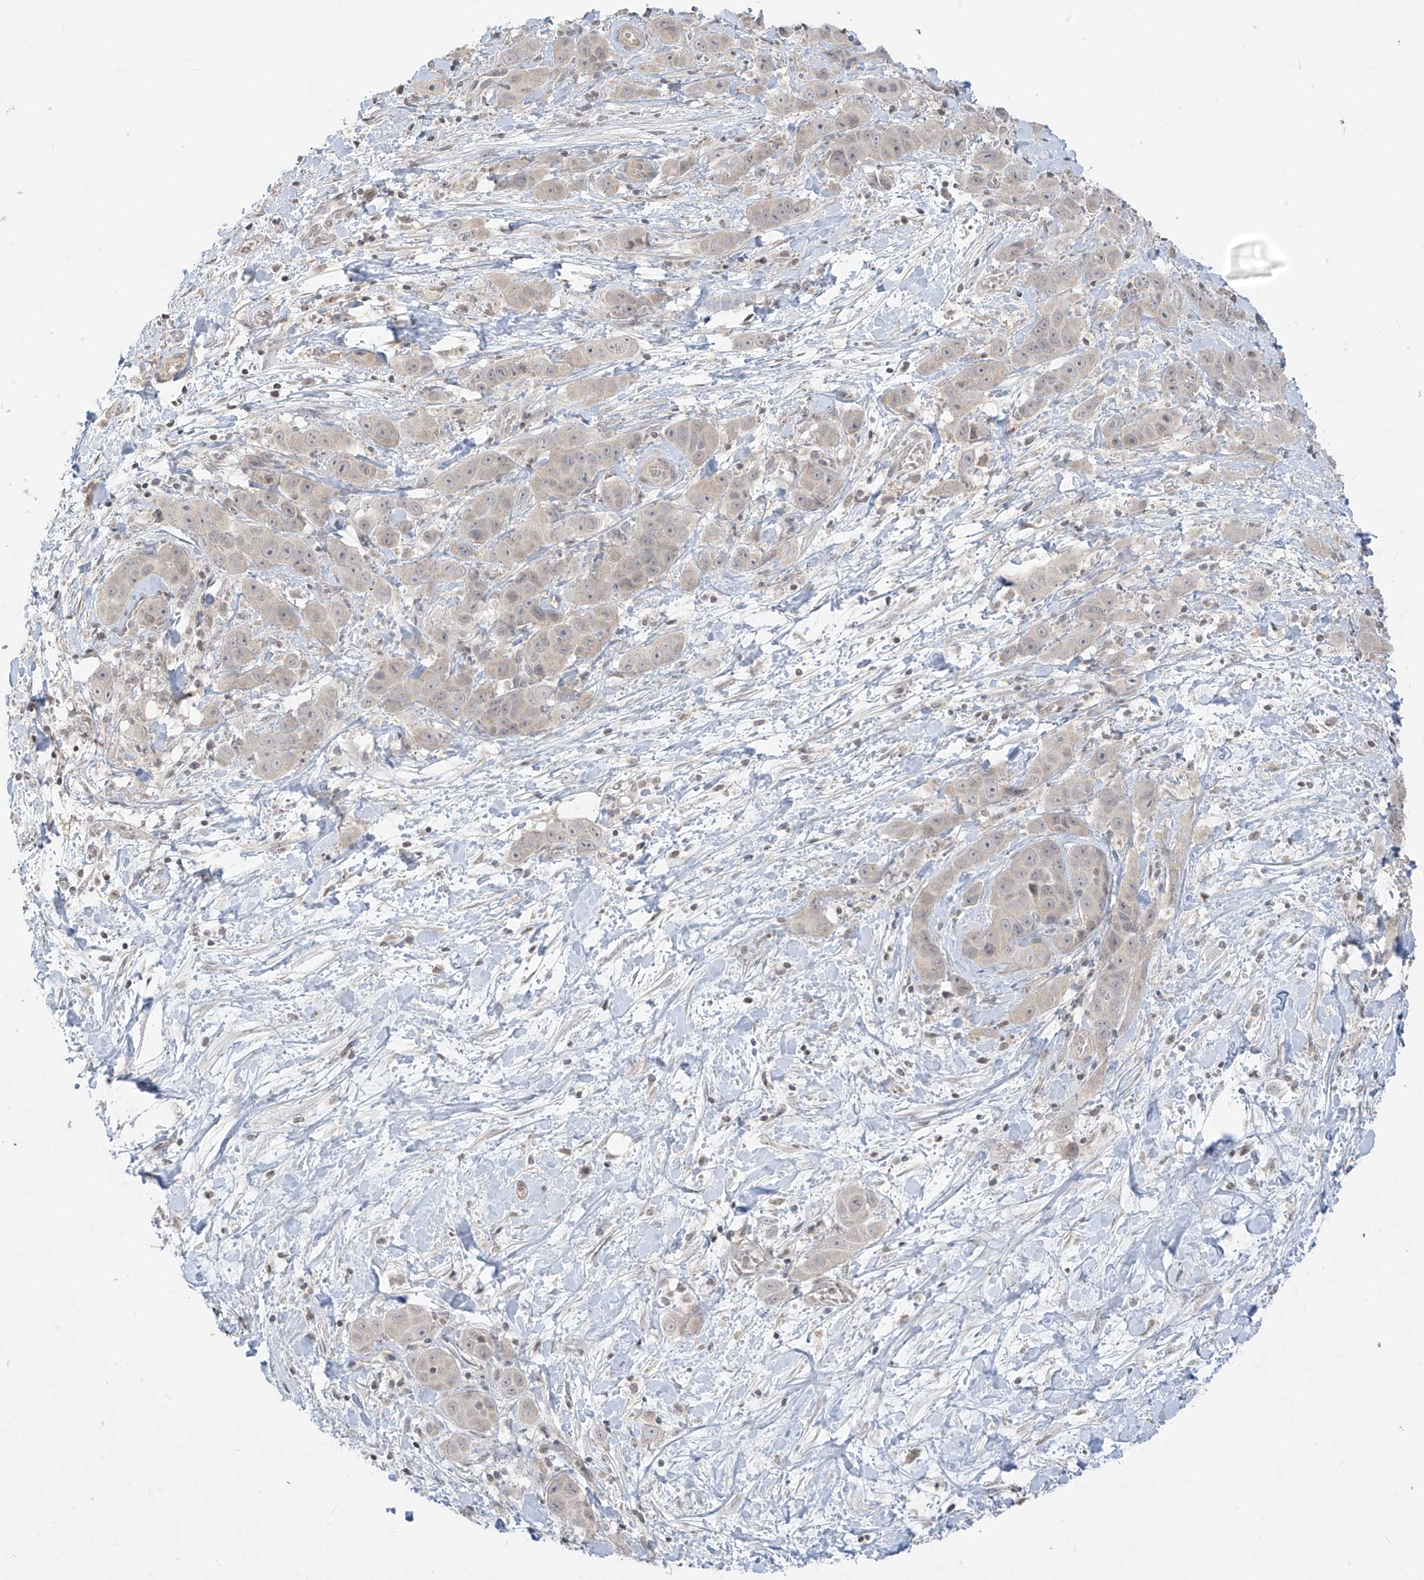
{"staining": {"intensity": "weak", "quantity": "<25%", "location": "cytoplasmic/membranous"}, "tissue": "liver cancer", "cell_type": "Tumor cells", "image_type": "cancer", "snomed": [{"axis": "morphology", "description": "Cholangiocarcinoma"}, {"axis": "topography", "description": "Liver"}], "caption": "IHC image of human liver cholangiocarcinoma stained for a protein (brown), which demonstrates no staining in tumor cells. The staining was performed using DAB to visualize the protein expression in brown, while the nuclei were stained in blue with hematoxylin (Magnification: 20x).", "gene": "DGKQ", "patient": {"sex": "female", "age": 52}}